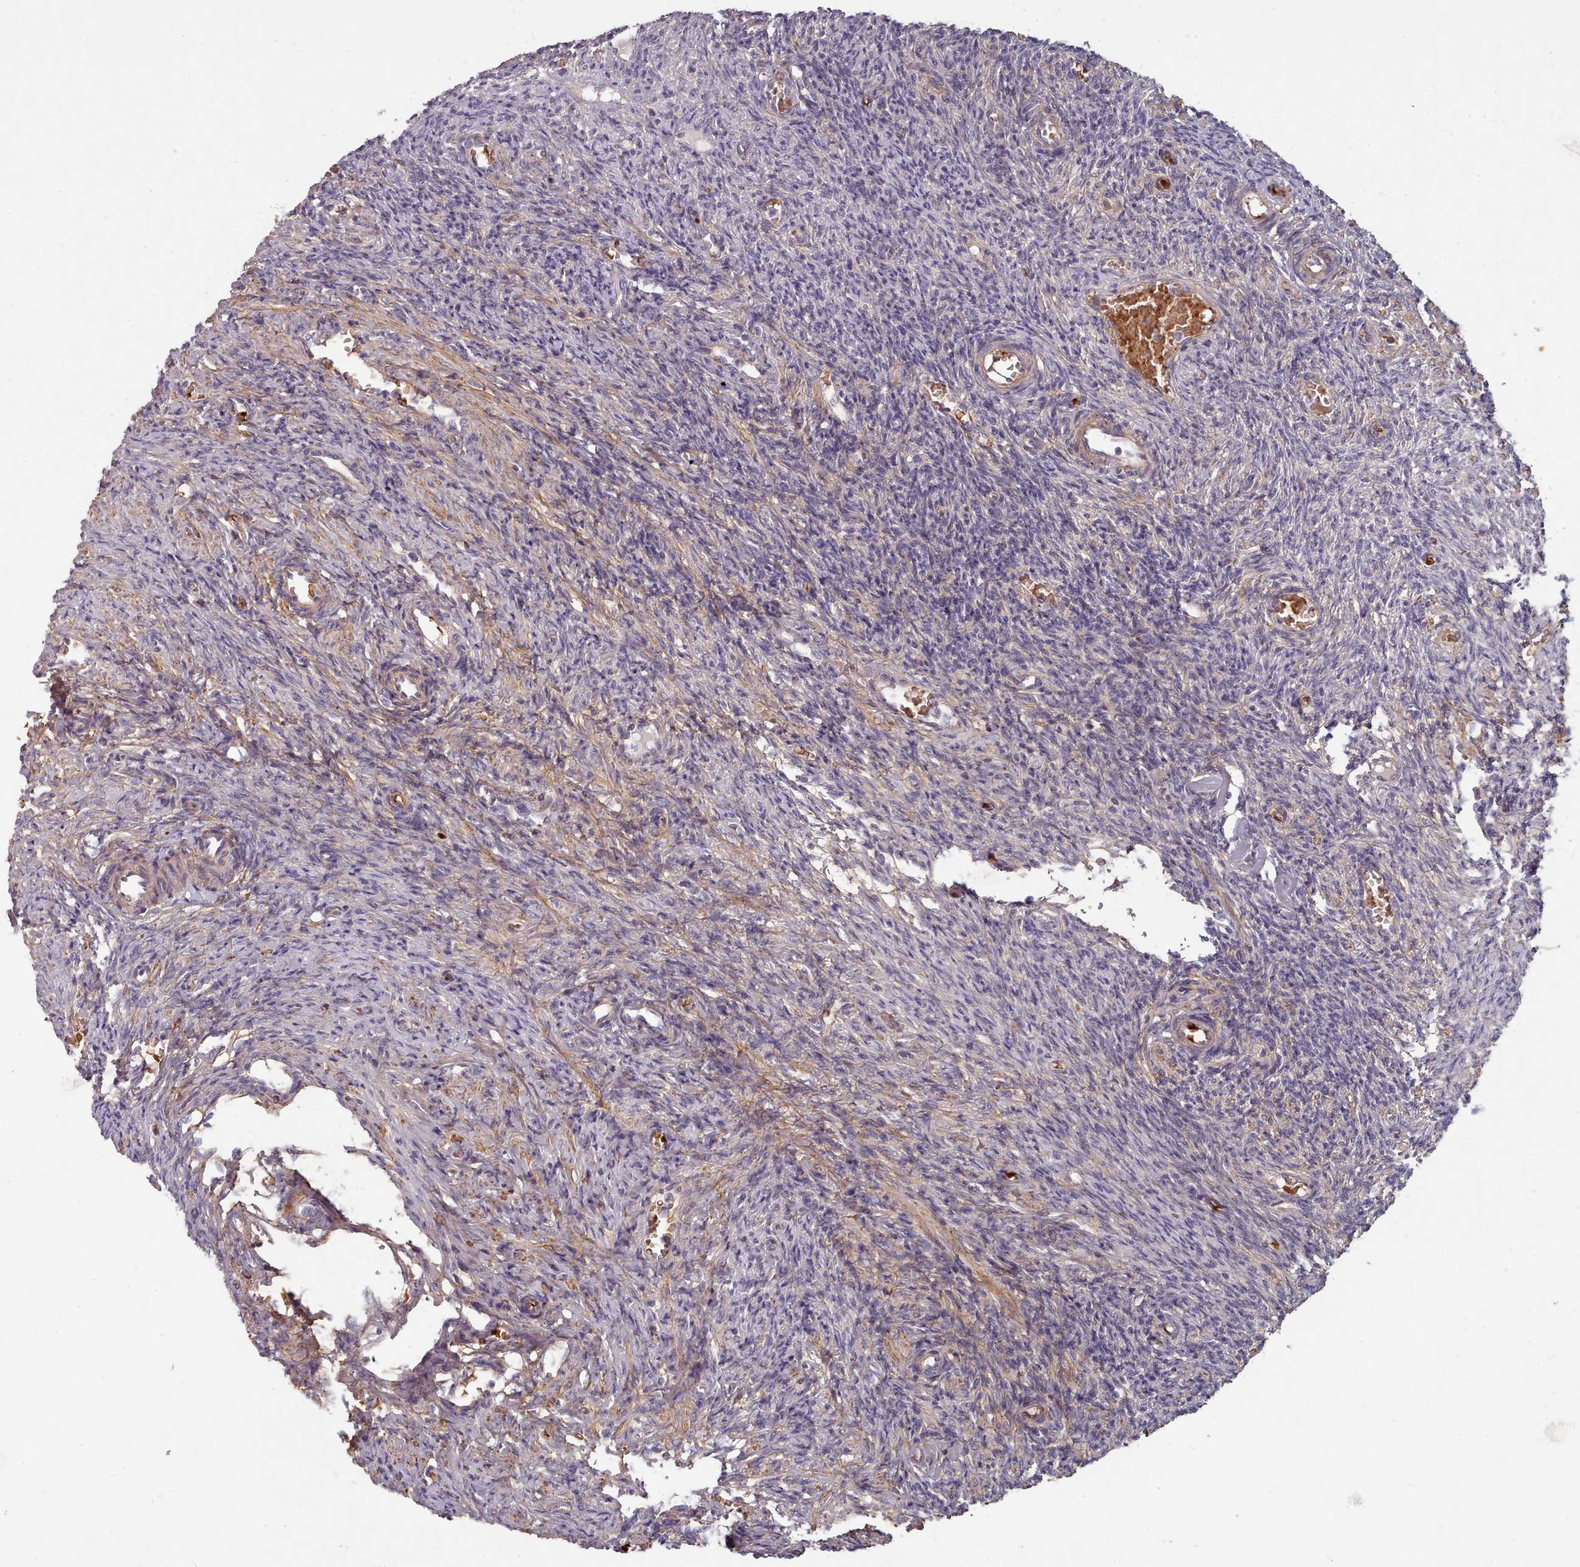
{"staining": {"intensity": "moderate", "quantity": "<25%", "location": "cytoplasmic/membranous"}, "tissue": "ovary", "cell_type": "Ovarian stroma cells", "image_type": "normal", "snomed": [{"axis": "morphology", "description": "Normal tissue, NOS"}, {"axis": "topography", "description": "Ovary"}], "caption": "Moderate cytoplasmic/membranous expression is appreciated in about <25% of ovarian stroma cells in unremarkable ovary. The staining was performed using DAB (3,3'-diaminobenzidine) to visualize the protein expression in brown, while the nuclei were stained in blue with hematoxylin (Magnification: 20x).", "gene": "CLNS1A", "patient": {"sex": "female", "age": 27}}